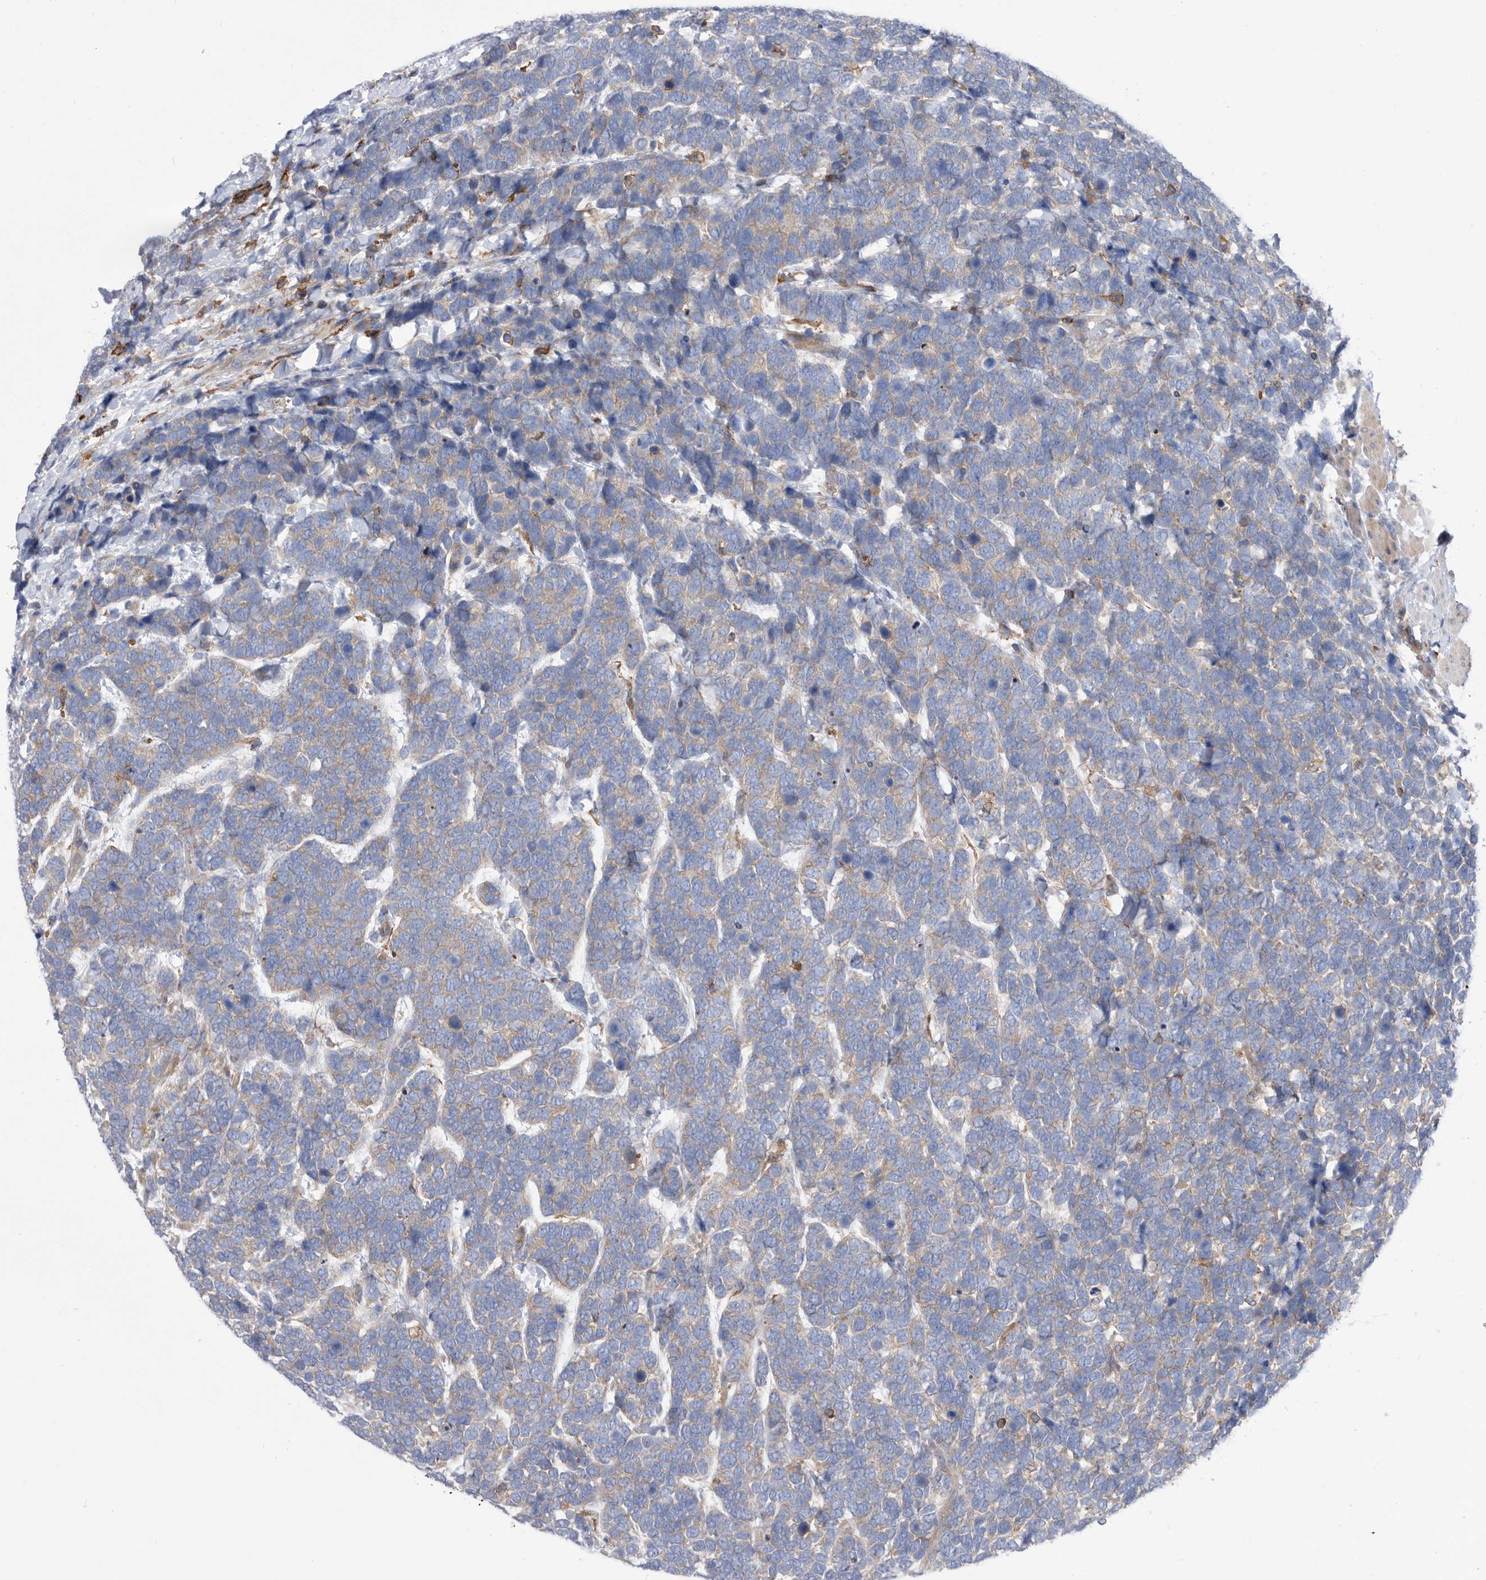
{"staining": {"intensity": "negative", "quantity": "none", "location": "none"}, "tissue": "urothelial cancer", "cell_type": "Tumor cells", "image_type": "cancer", "snomed": [{"axis": "morphology", "description": "Urothelial carcinoma, High grade"}, {"axis": "topography", "description": "Urinary bladder"}], "caption": "A high-resolution histopathology image shows IHC staining of urothelial cancer, which demonstrates no significant positivity in tumor cells.", "gene": "SMG7", "patient": {"sex": "female", "age": 82}}